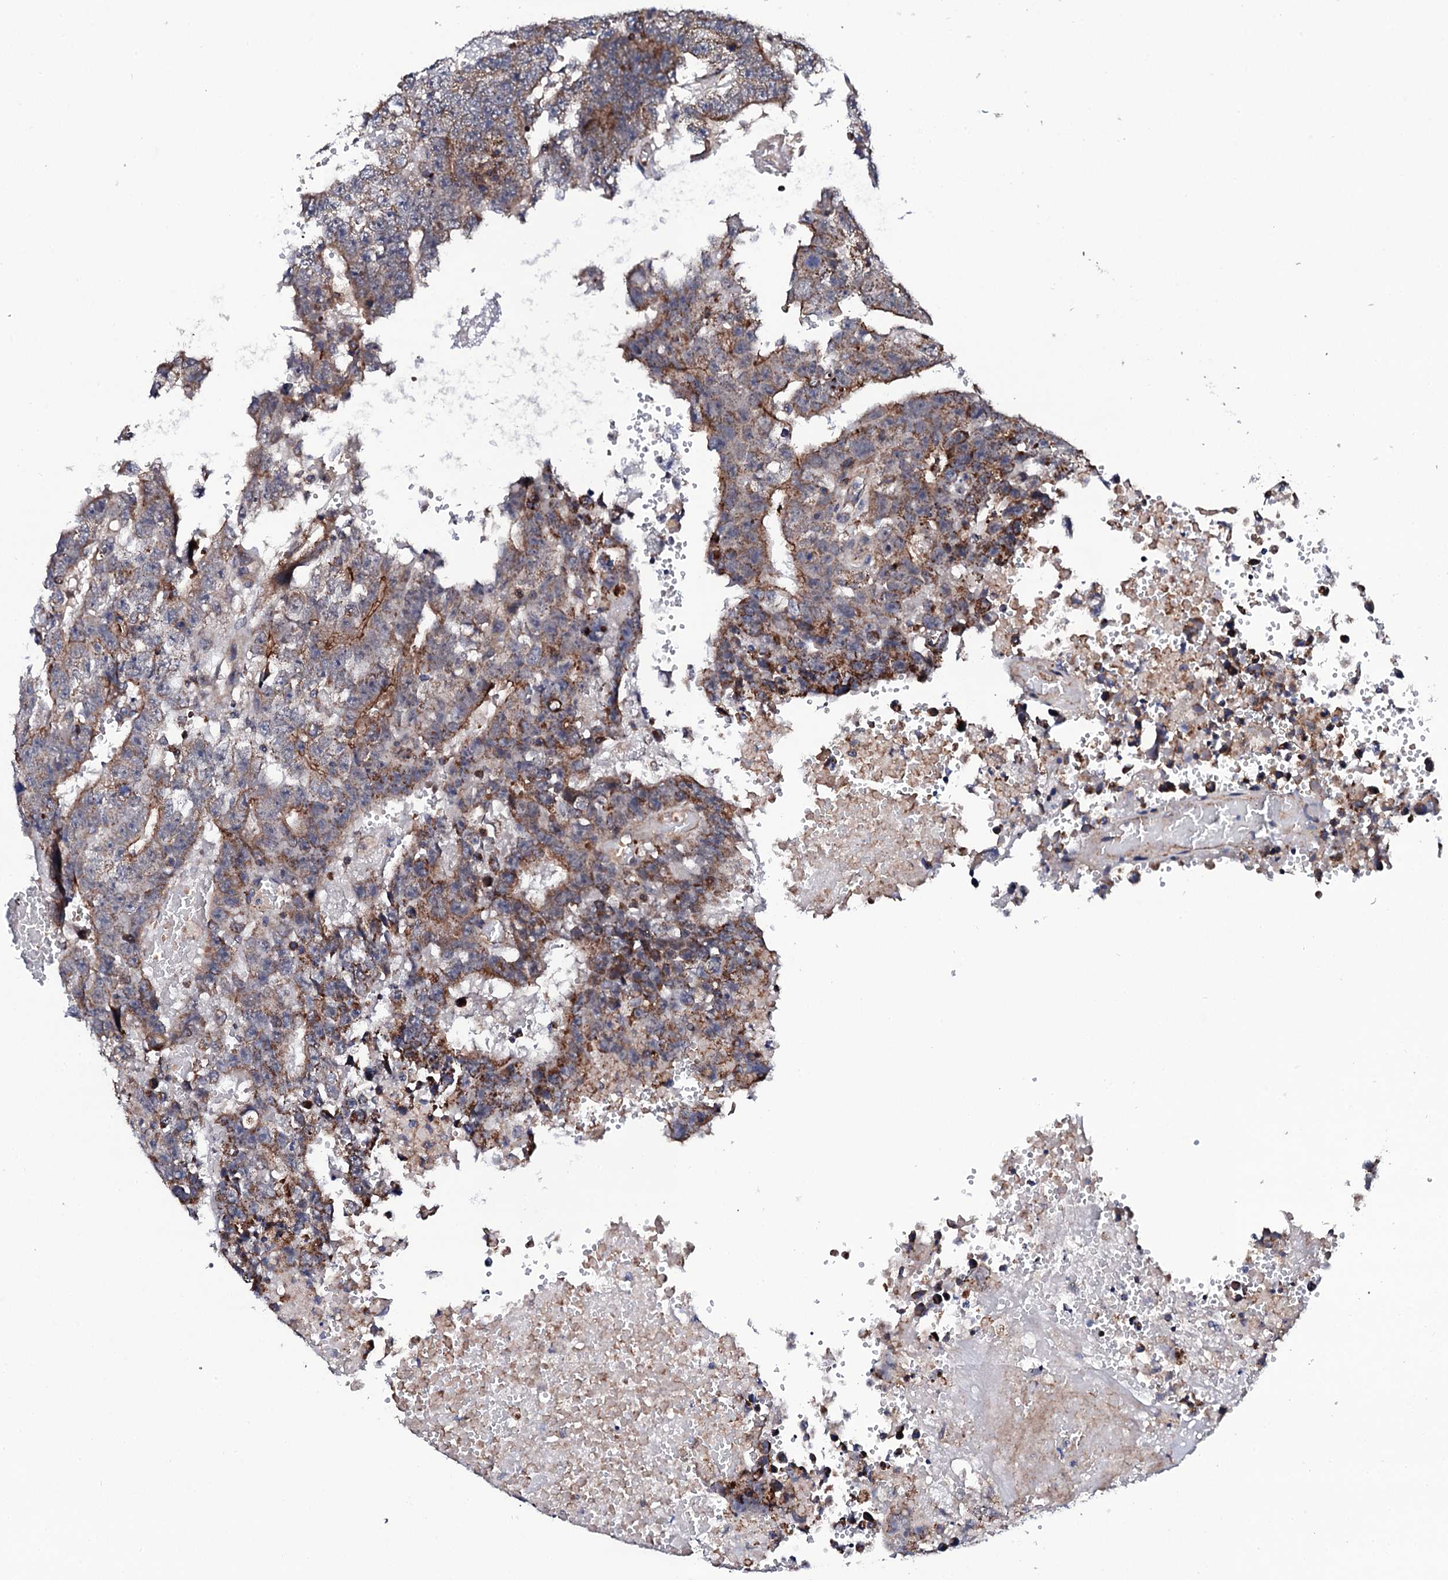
{"staining": {"intensity": "moderate", "quantity": "25%-75%", "location": "cytoplasmic/membranous"}, "tissue": "testis cancer", "cell_type": "Tumor cells", "image_type": "cancer", "snomed": [{"axis": "morphology", "description": "Carcinoma, Embryonal, NOS"}, {"axis": "topography", "description": "Testis"}], "caption": "An immunohistochemistry photomicrograph of neoplastic tissue is shown. Protein staining in brown highlights moderate cytoplasmic/membranous positivity in testis embryonal carcinoma within tumor cells.", "gene": "COG4", "patient": {"sex": "male", "age": 25}}